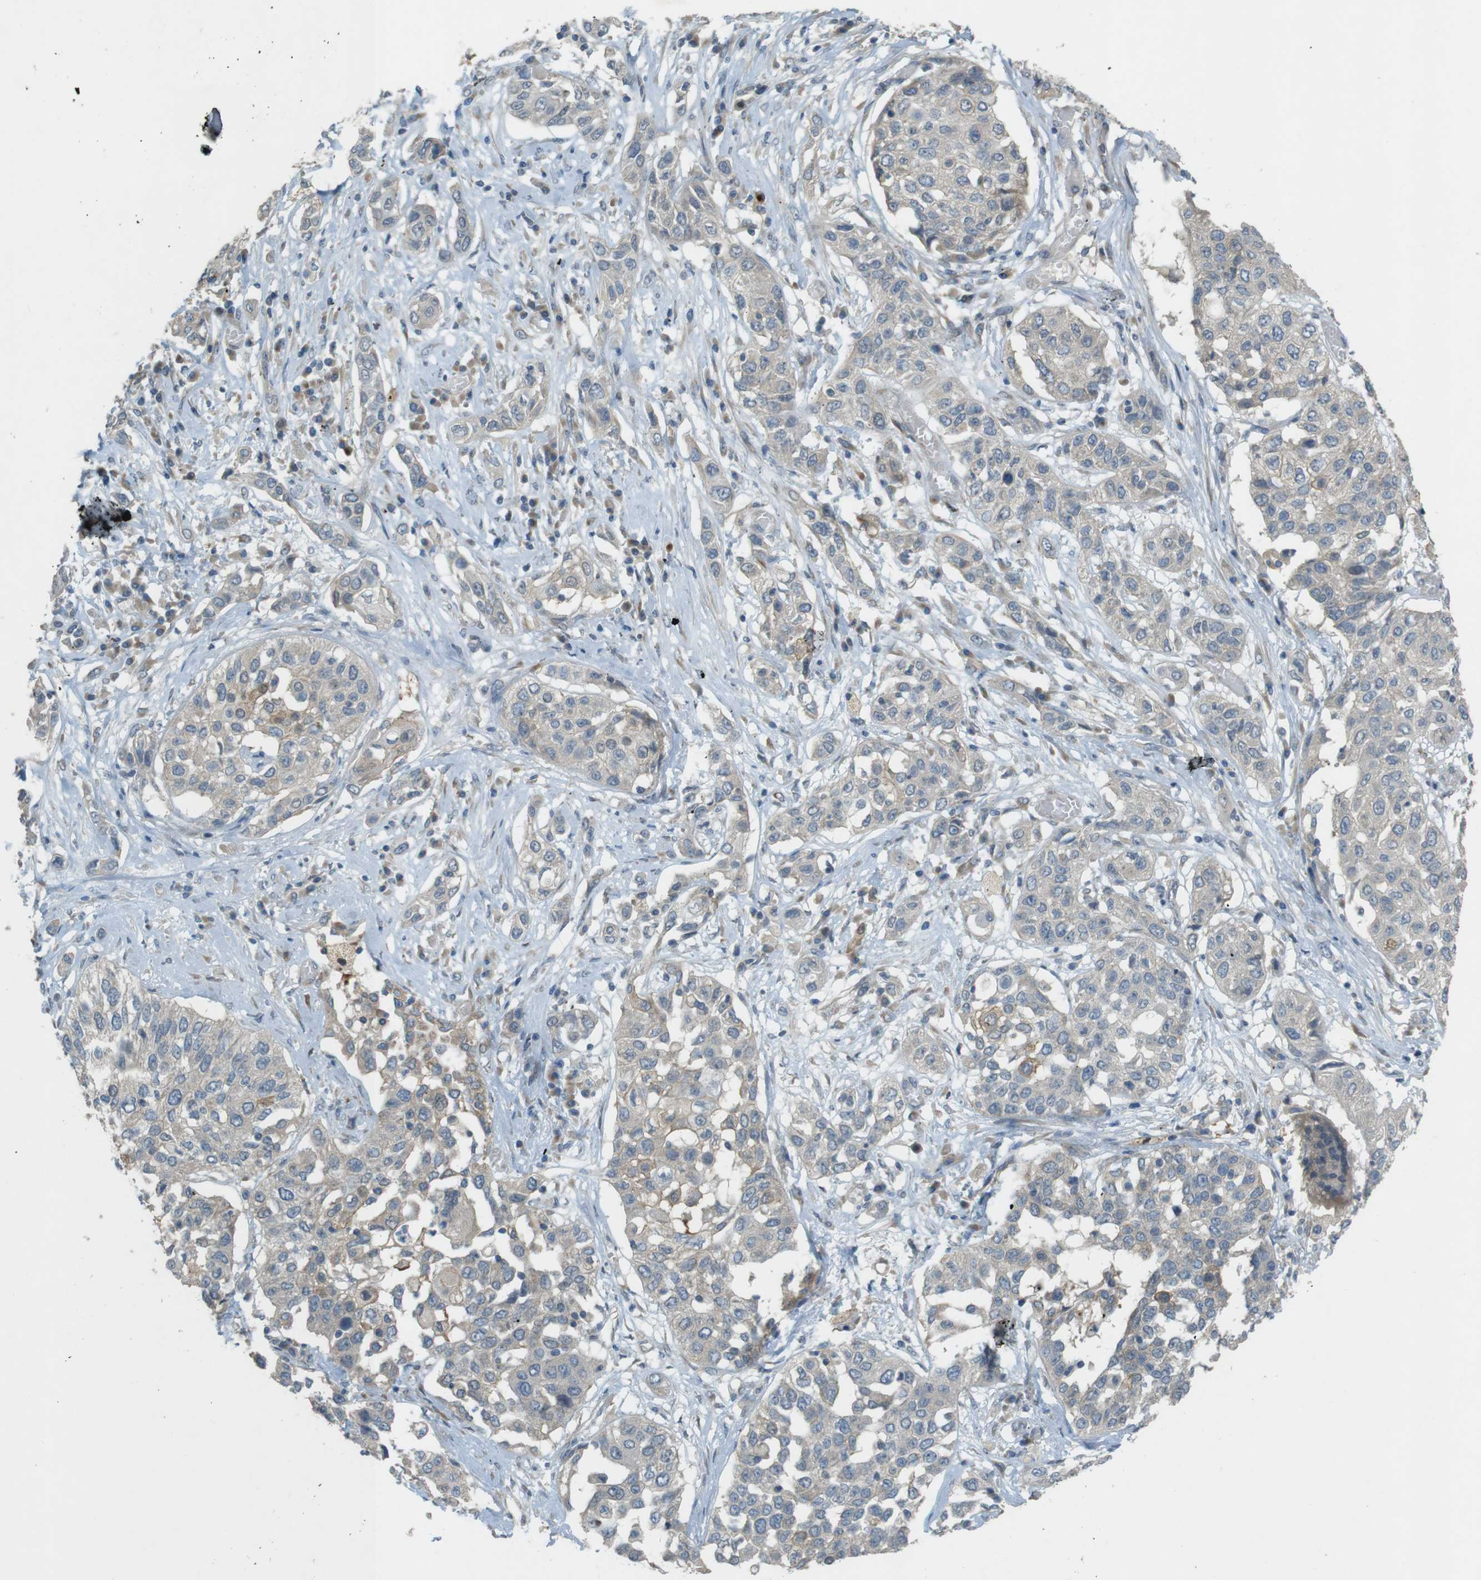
{"staining": {"intensity": "negative", "quantity": "none", "location": "none"}, "tissue": "lung cancer", "cell_type": "Tumor cells", "image_type": "cancer", "snomed": [{"axis": "morphology", "description": "Squamous cell carcinoma, NOS"}, {"axis": "topography", "description": "Lung"}], "caption": "IHC histopathology image of human lung squamous cell carcinoma stained for a protein (brown), which shows no expression in tumor cells.", "gene": "TMEM41B", "patient": {"sex": "male", "age": 71}}